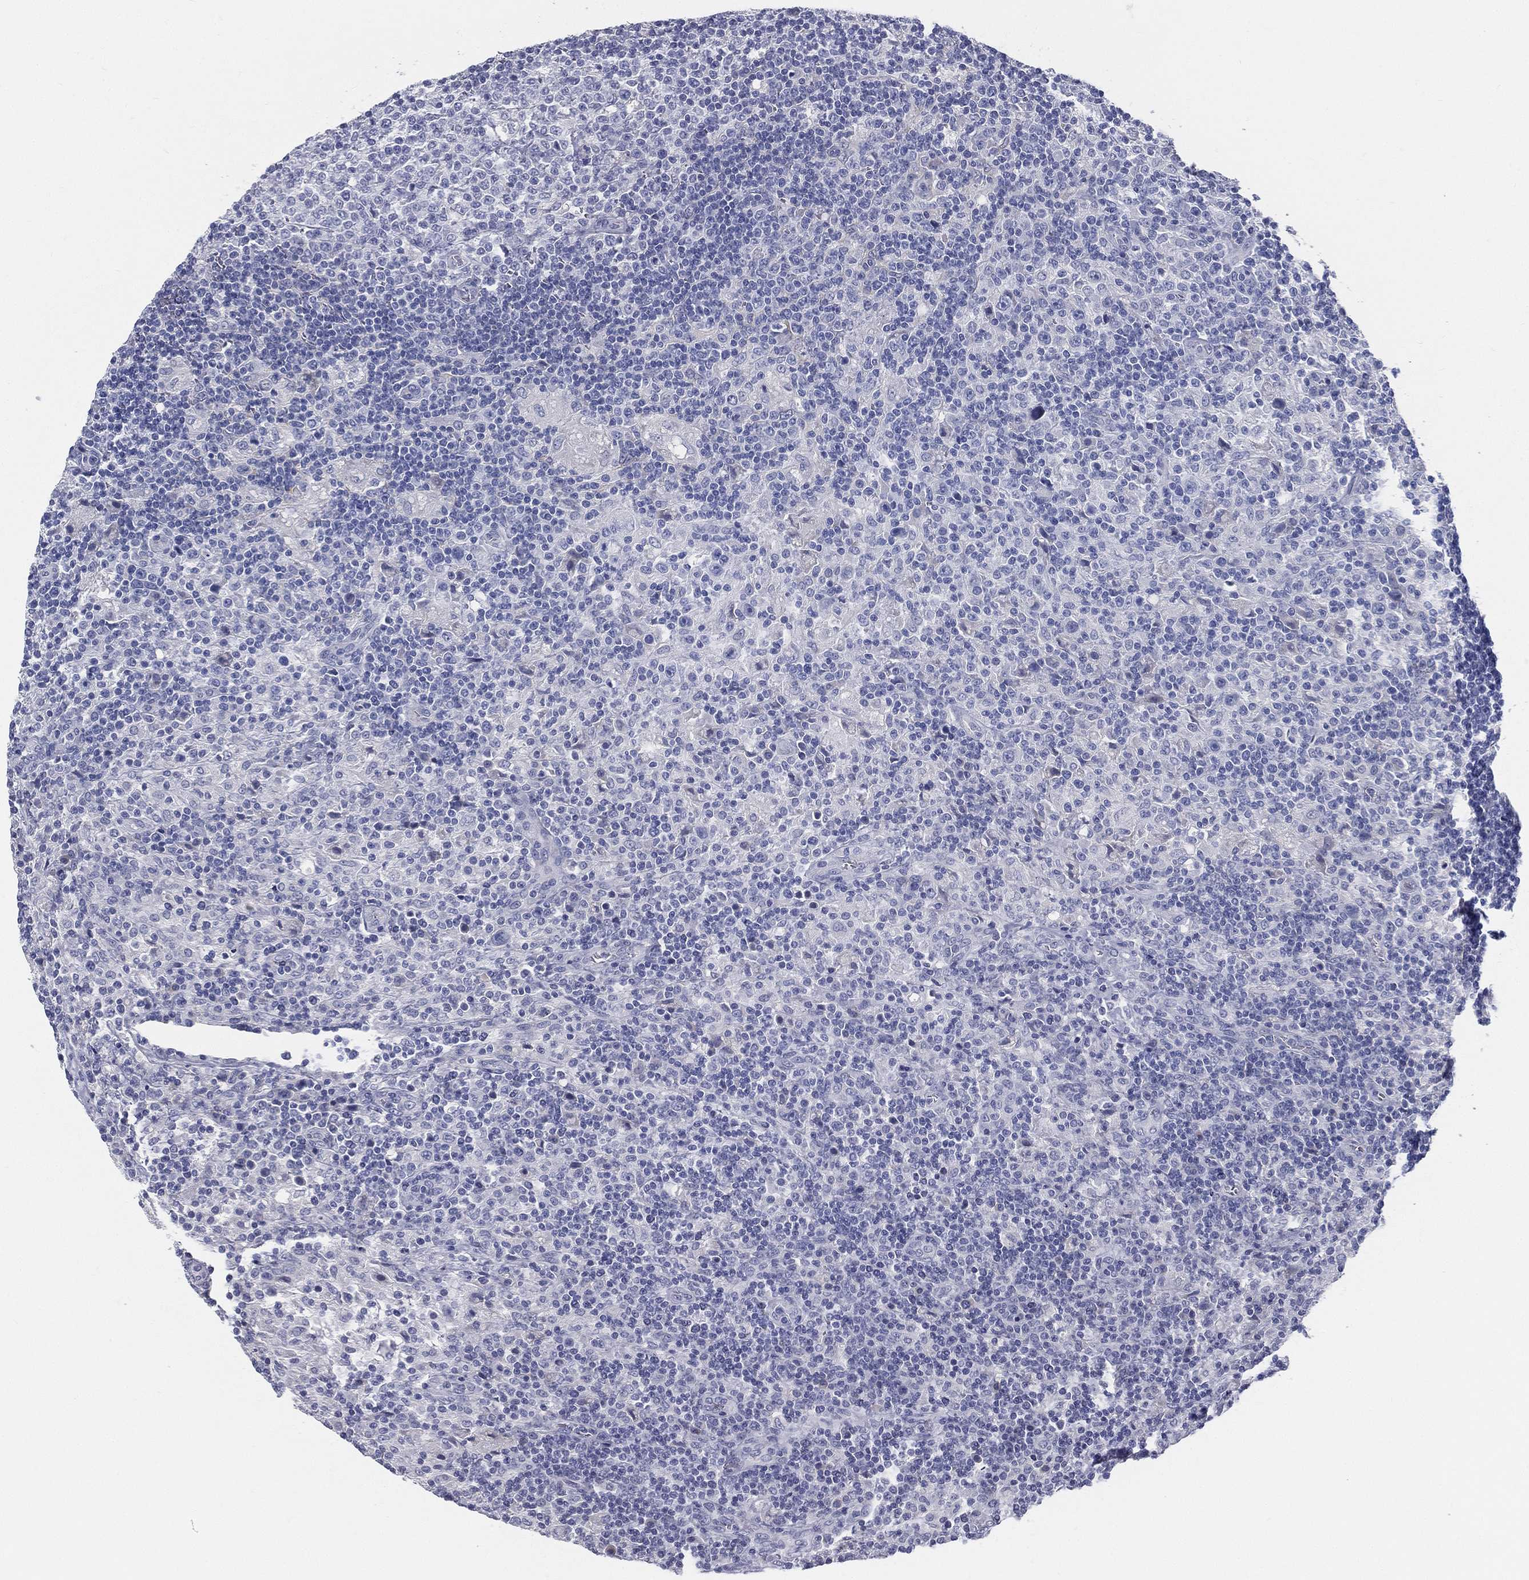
{"staining": {"intensity": "negative", "quantity": "none", "location": "none"}, "tissue": "lymphoma", "cell_type": "Tumor cells", "image_type": "cancer", "snomed": [{"axis": "morphology", "description": "Hodgkin's disease, NOS"}, {"axis": "topography", "description": "Lymph node"}], "caption": "This is a micrograph of IHC staining of Hodgkin's disease, which shows no positivity in tumor cells.", "gene": "STS", "patient": {"sex": "male", "age": 70}}